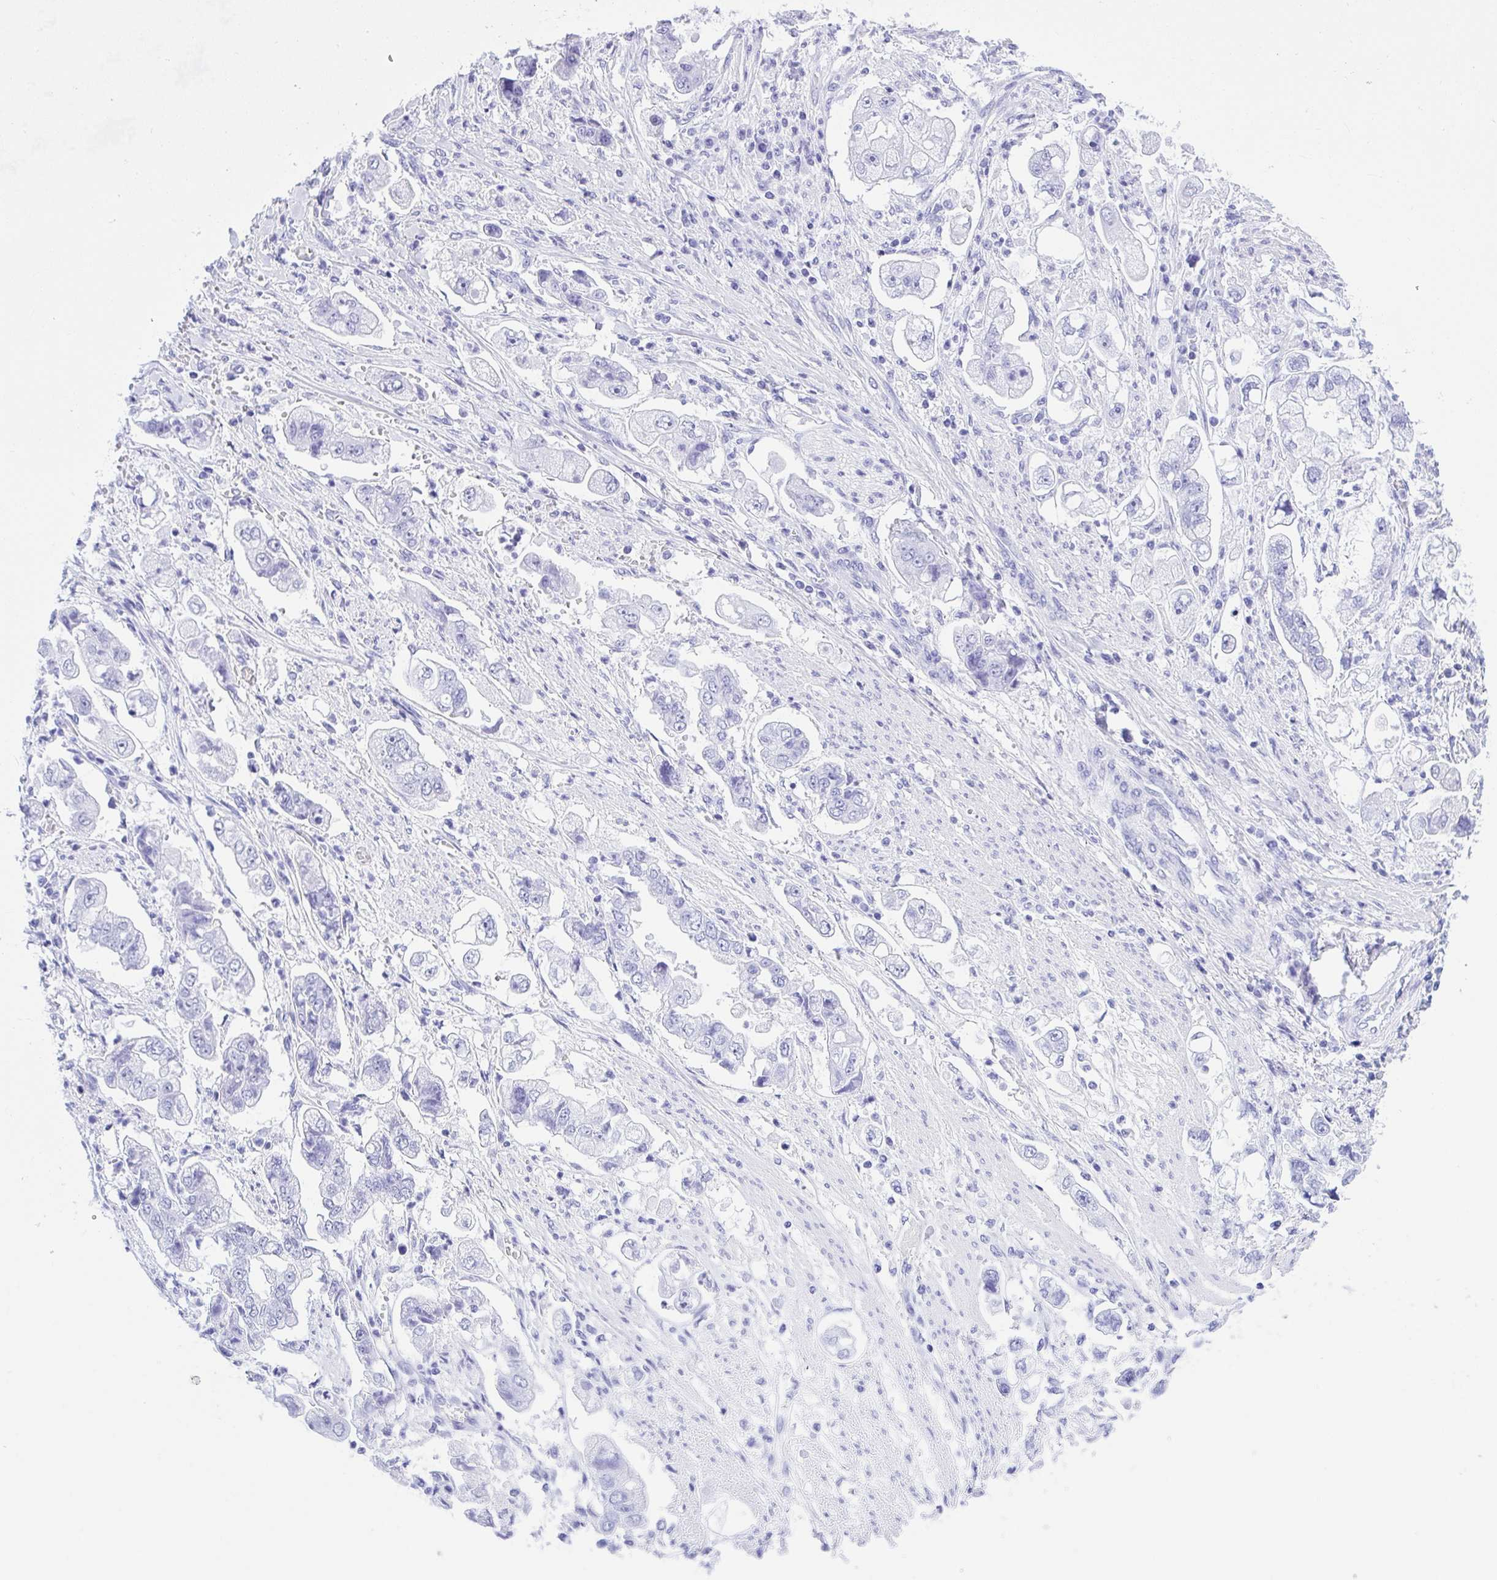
{"staining": {"intensity": "negative", "quantity": "none", "location": "none"}, "tissue": "stomach cancer", "cell_type": "Tumor cells", "image_type": "cancer", "snomed": [{"axis": "morphology", "description": "Adenocarcinoma, NOS"}, {"axis": "topography", "description": "Stomach"}], "caption": "Tumor cells show no significant expression in stomach cancer (adenocarcinoma).", "gene": "THOP1", "patient": {"sex": "male", "age": 62}}